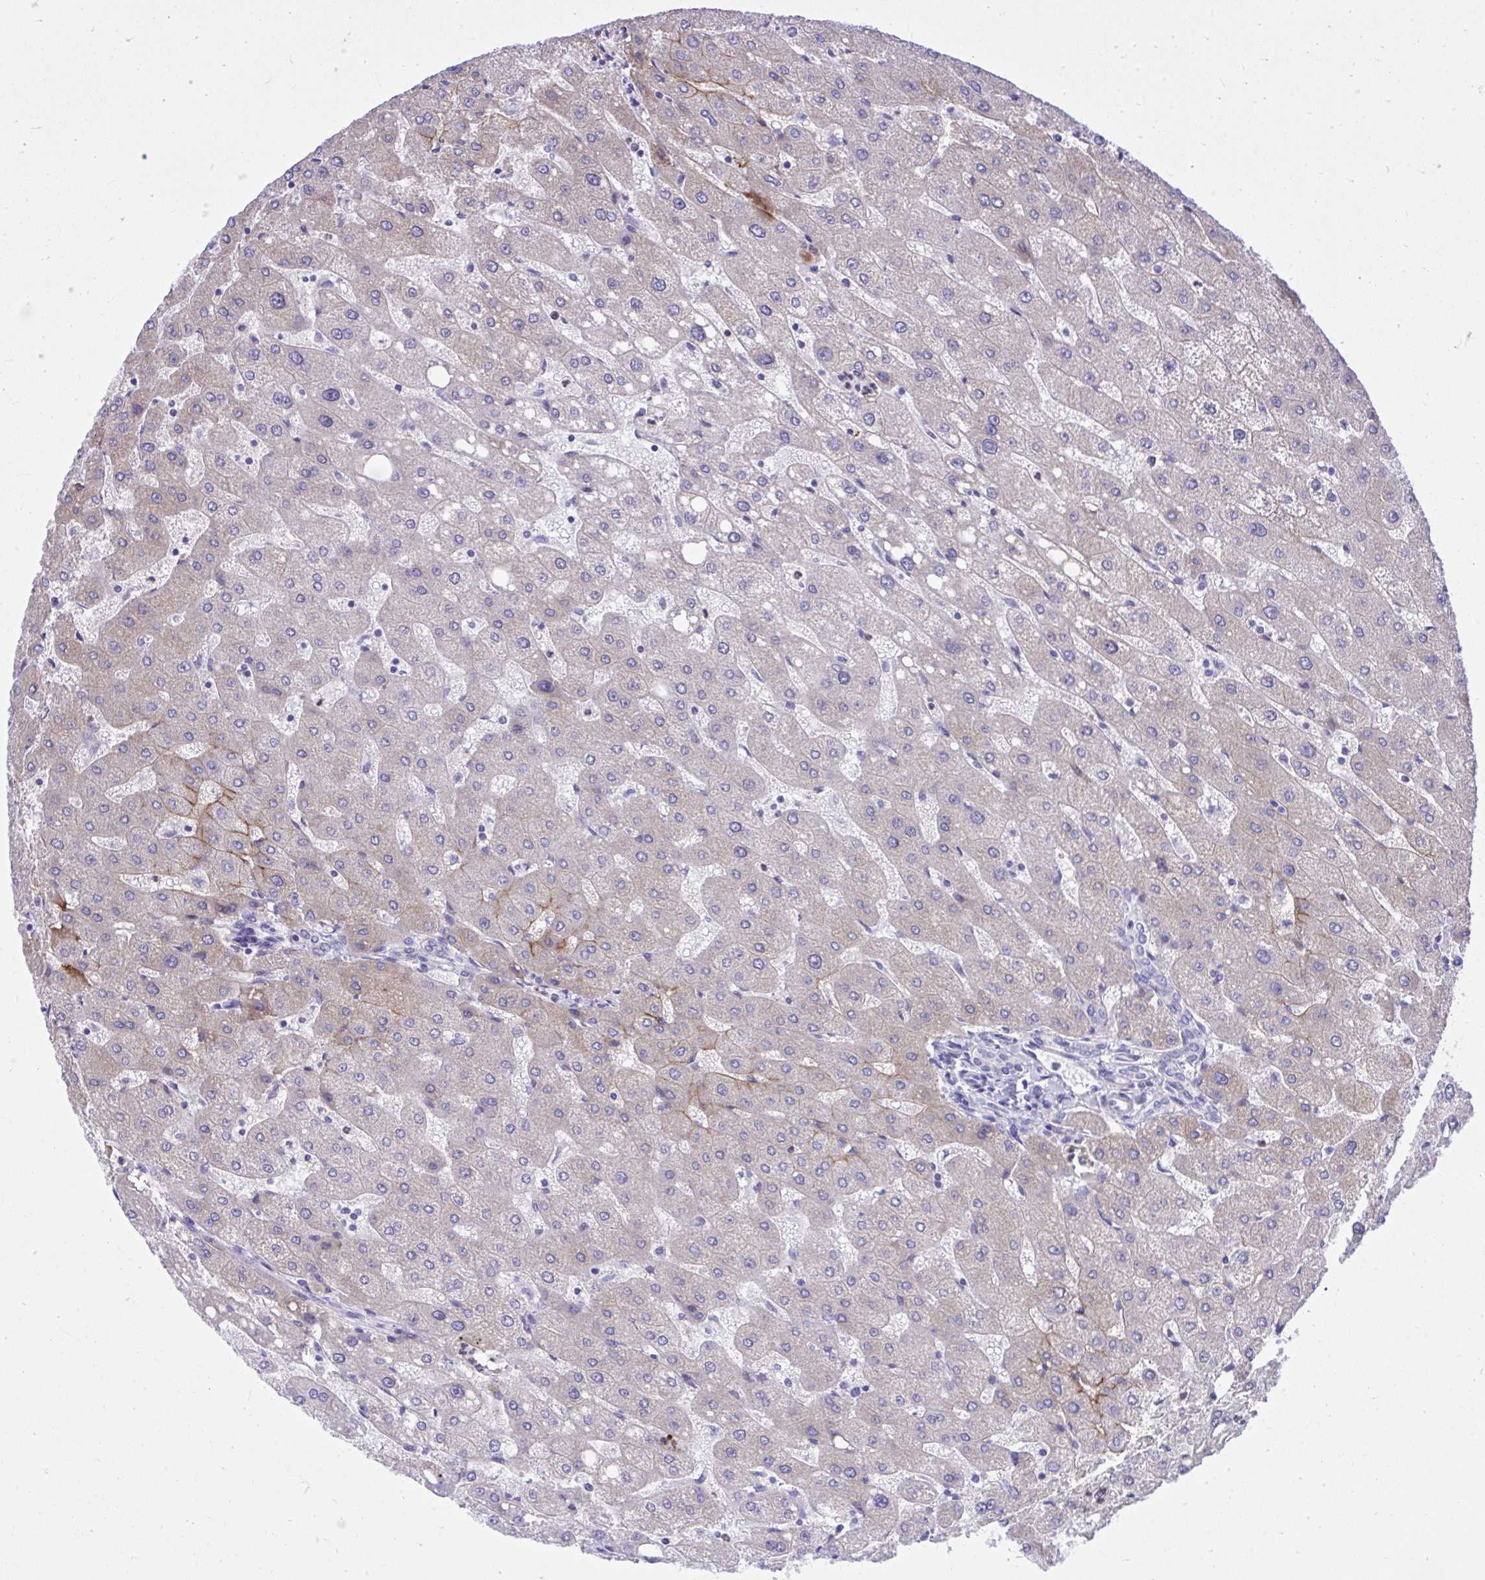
{"staining": {"intensity": "negative", "quantity": "none", "location": "none"}, "tissue": "liver", "cell_type": "Cholangiocytes", "image_type": "normal", "snomed": [{"axis": "morphology", "description": "Normal tissue, NOS"}, {"axis": "topography", "description": "Liver"}], "caption": "Cholangiocytes show no significant protein staining in unremarkable liver. Brightfield microscopy of IHC stained with DAB (3,3'-diaminobenzidine) (brown) and hematoxylin (blue), captured at high magnification.", "gene": "HRG", "patient": {"sex": "male", "age": 67}}